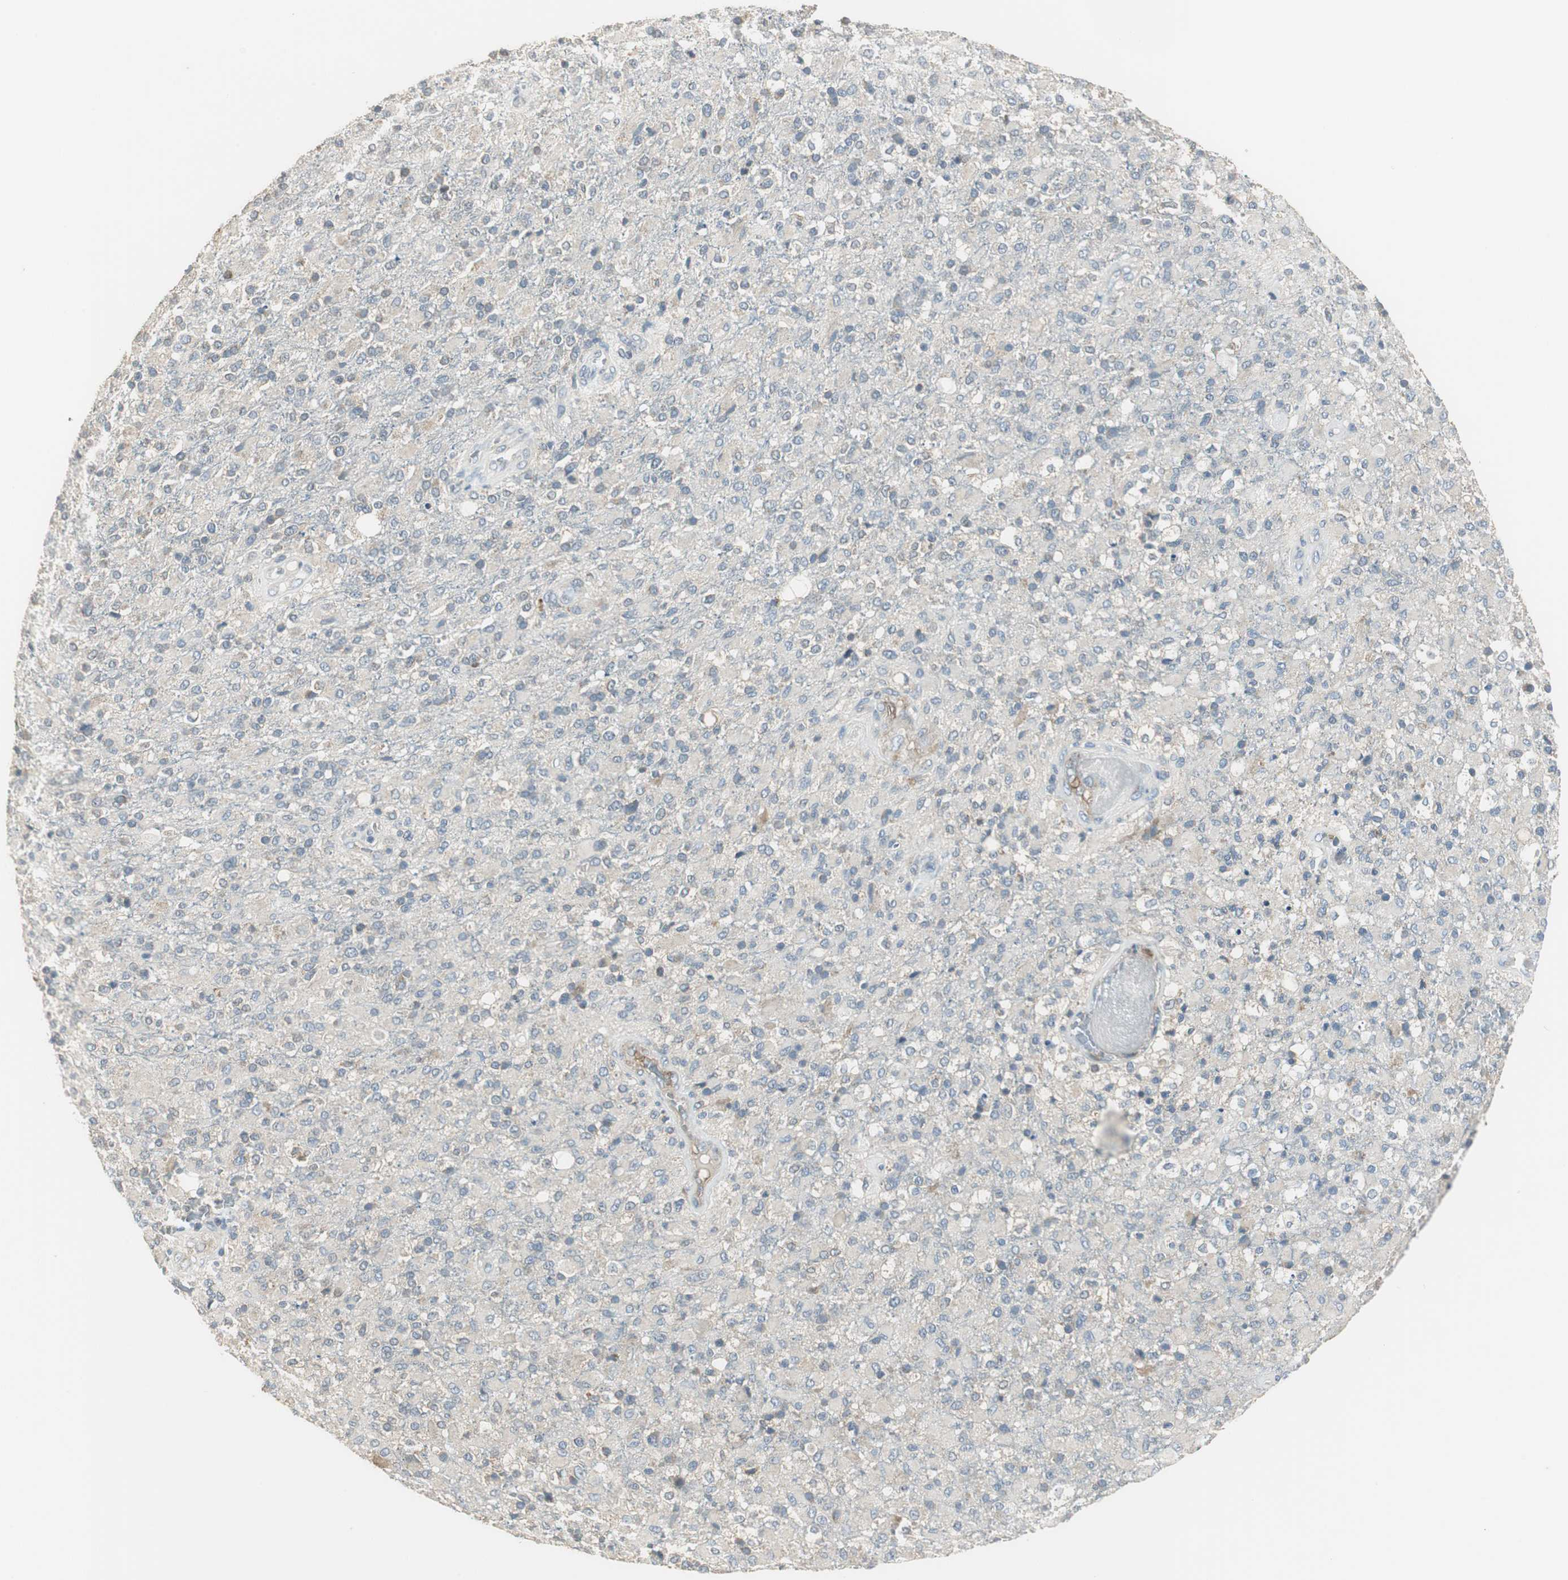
{"staining": {"intensity": "weak", "quantity": "25%-75%", "location": "cytoplasmic/membranous"}, "tissue": "glioma", "cell_type": "Tumor cells", "image_type": "cancer", "snomed": [{"axis": "morphology", "description": "Glioma, malignant, High grade"}, {"axis": "topography", "description": "Brain"}], "caption": "This micrograph shows IHC staining of human glioma, with low weak cytoplasmic/membranous staining in approximately 25%-75% of tumor cells.", "gene": "MSTO1", "patient": {"sex": "male", "age": 71}}